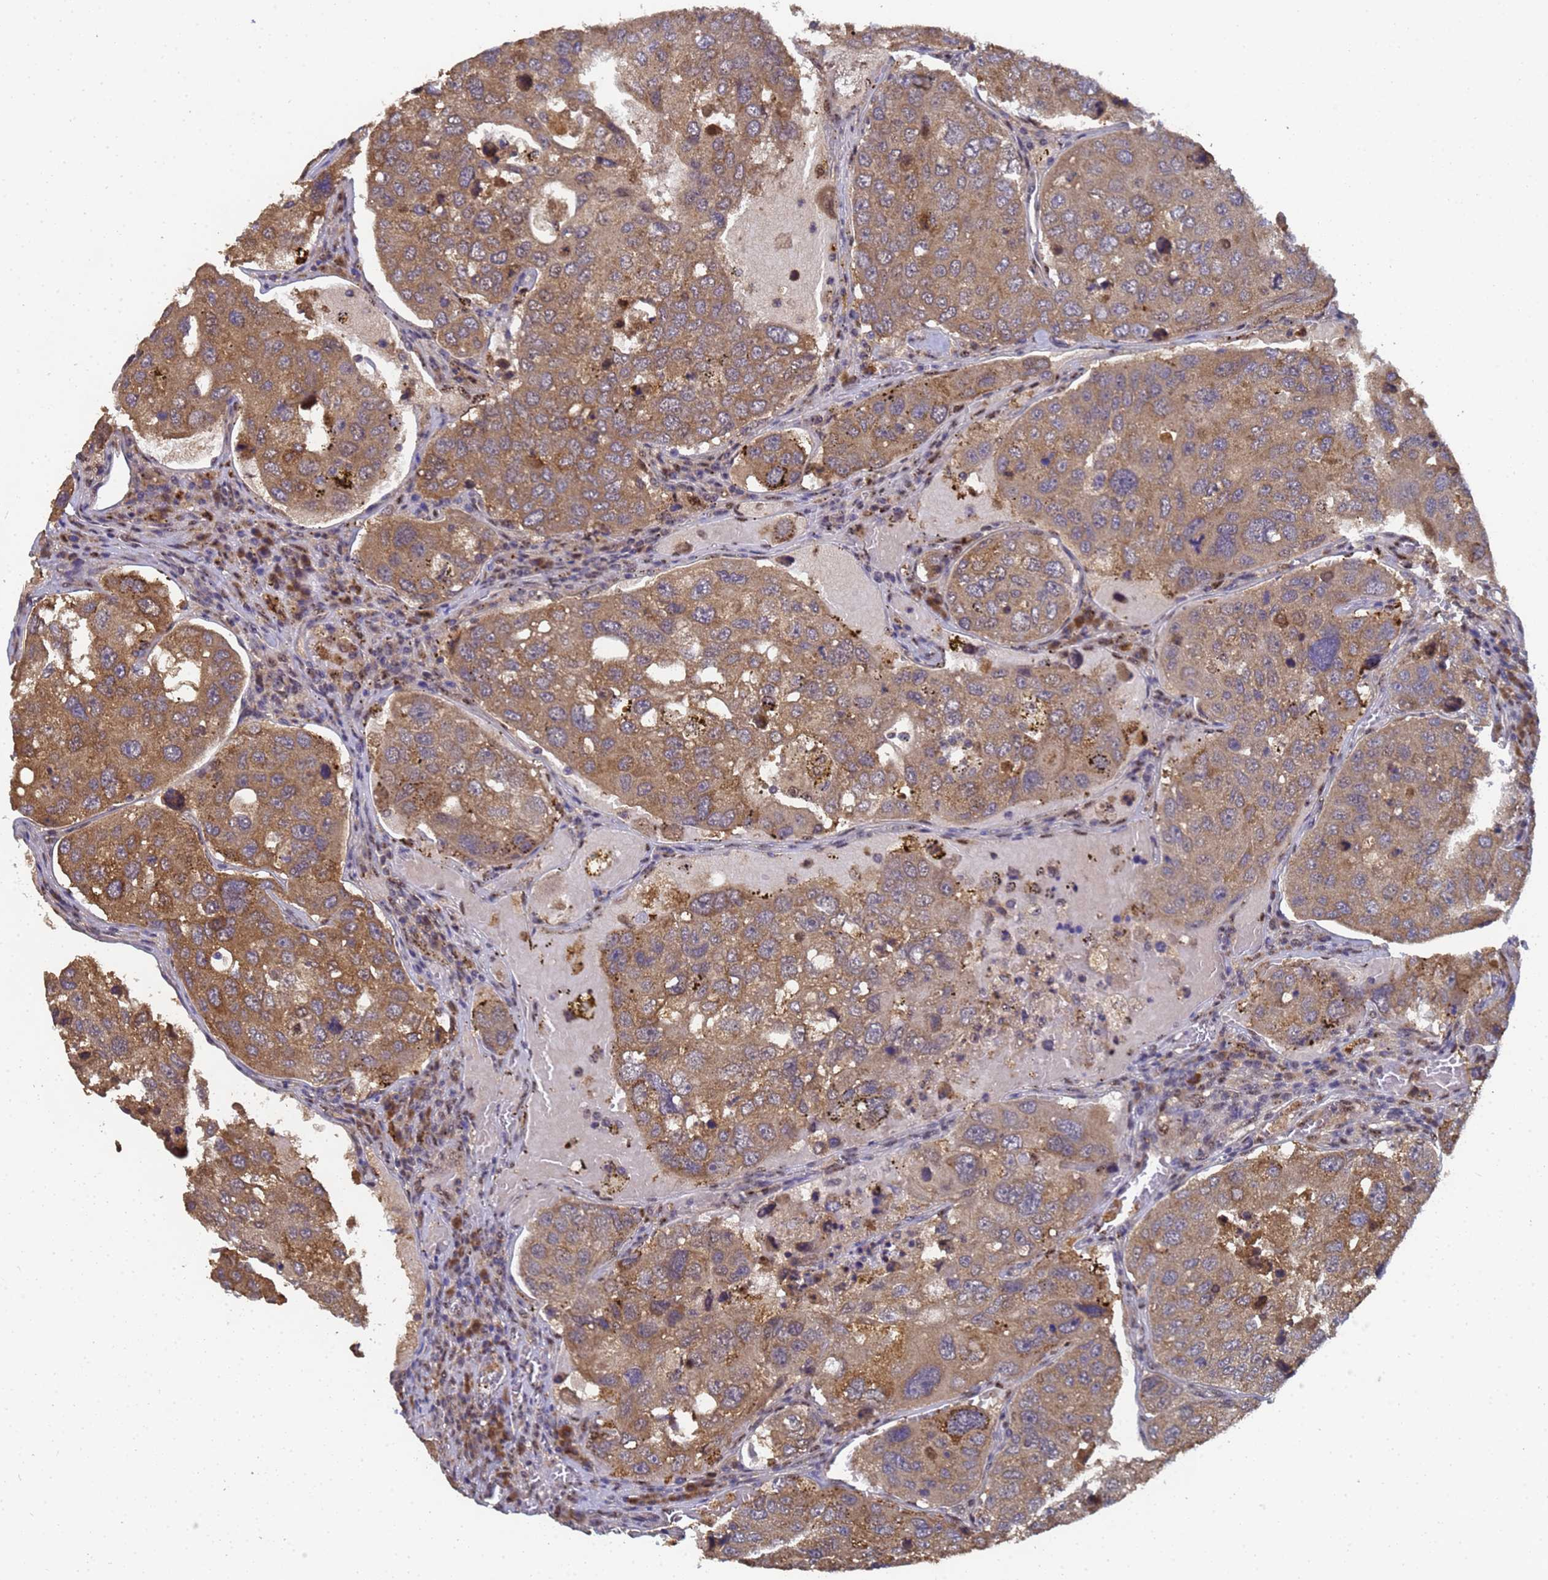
{"staining": {"intensity": "moderate", "quantity": ">75%", "location": "cytoplasmic/membranous"}, "tissue": "urothelial cancer", "cell_type": "Tumor cells", "image_type": "cancer", "snomed": [{"axis": "morphology", "description": "Urothelial carcinoma, High grade"}, {"axis": "topography", "description": "Lymph node"}, {"axis": "topography", "description": "Urinary bladder"}], "caption": "Tumor cells show medium levels of moderate cytoplasmic/membranous expression in about >75% of cells in urothelial carcinoma (high-grade).", "gene": "SECISBP2", "patient": {"sex": "male", "age": 51}}